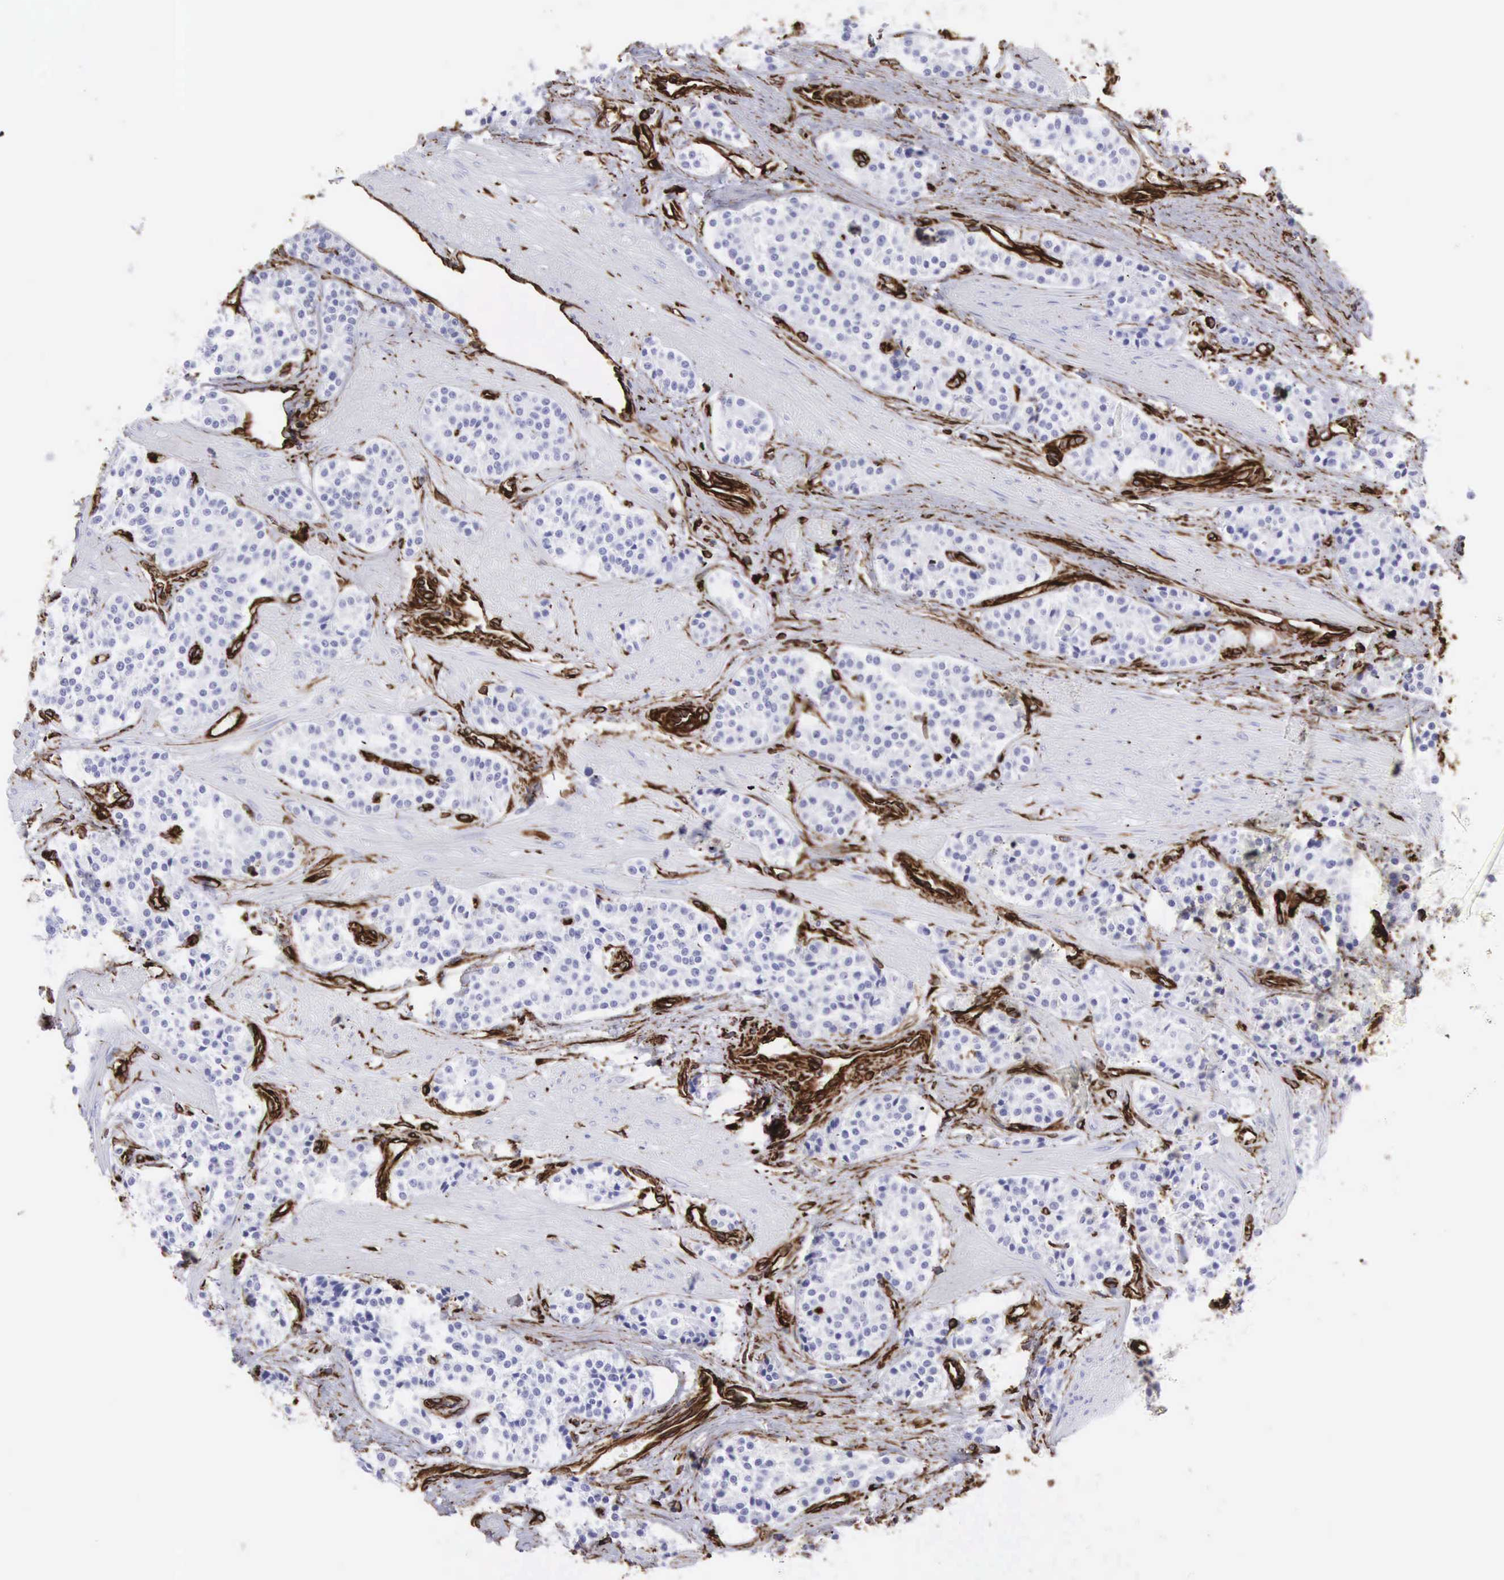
{"staining": {"intensity": "negative", "quantity": "none", "location": "none"}, "tissue": "carcinoid", "cell_type": "Tumor cells", "image_type": "cancer", "snomed": [{"axis": "morphology", "description": "Carcinoid, malignant, NOS"}, {"axis": "topography", "description": "Stomach"}], "caption": "DAB (3,3'-diaminobenzidine) immunohistochemical staining of human carcinoid (malignant) displays no significant positivity in tumor cells. Brightfield microscopy of immunohistochemistry (IHC) stained with DAB (brown) and hematoxylin (blue), captured at high magnification.", "gene": "VIM", "patient": {"sex": "female", "age": 76}}